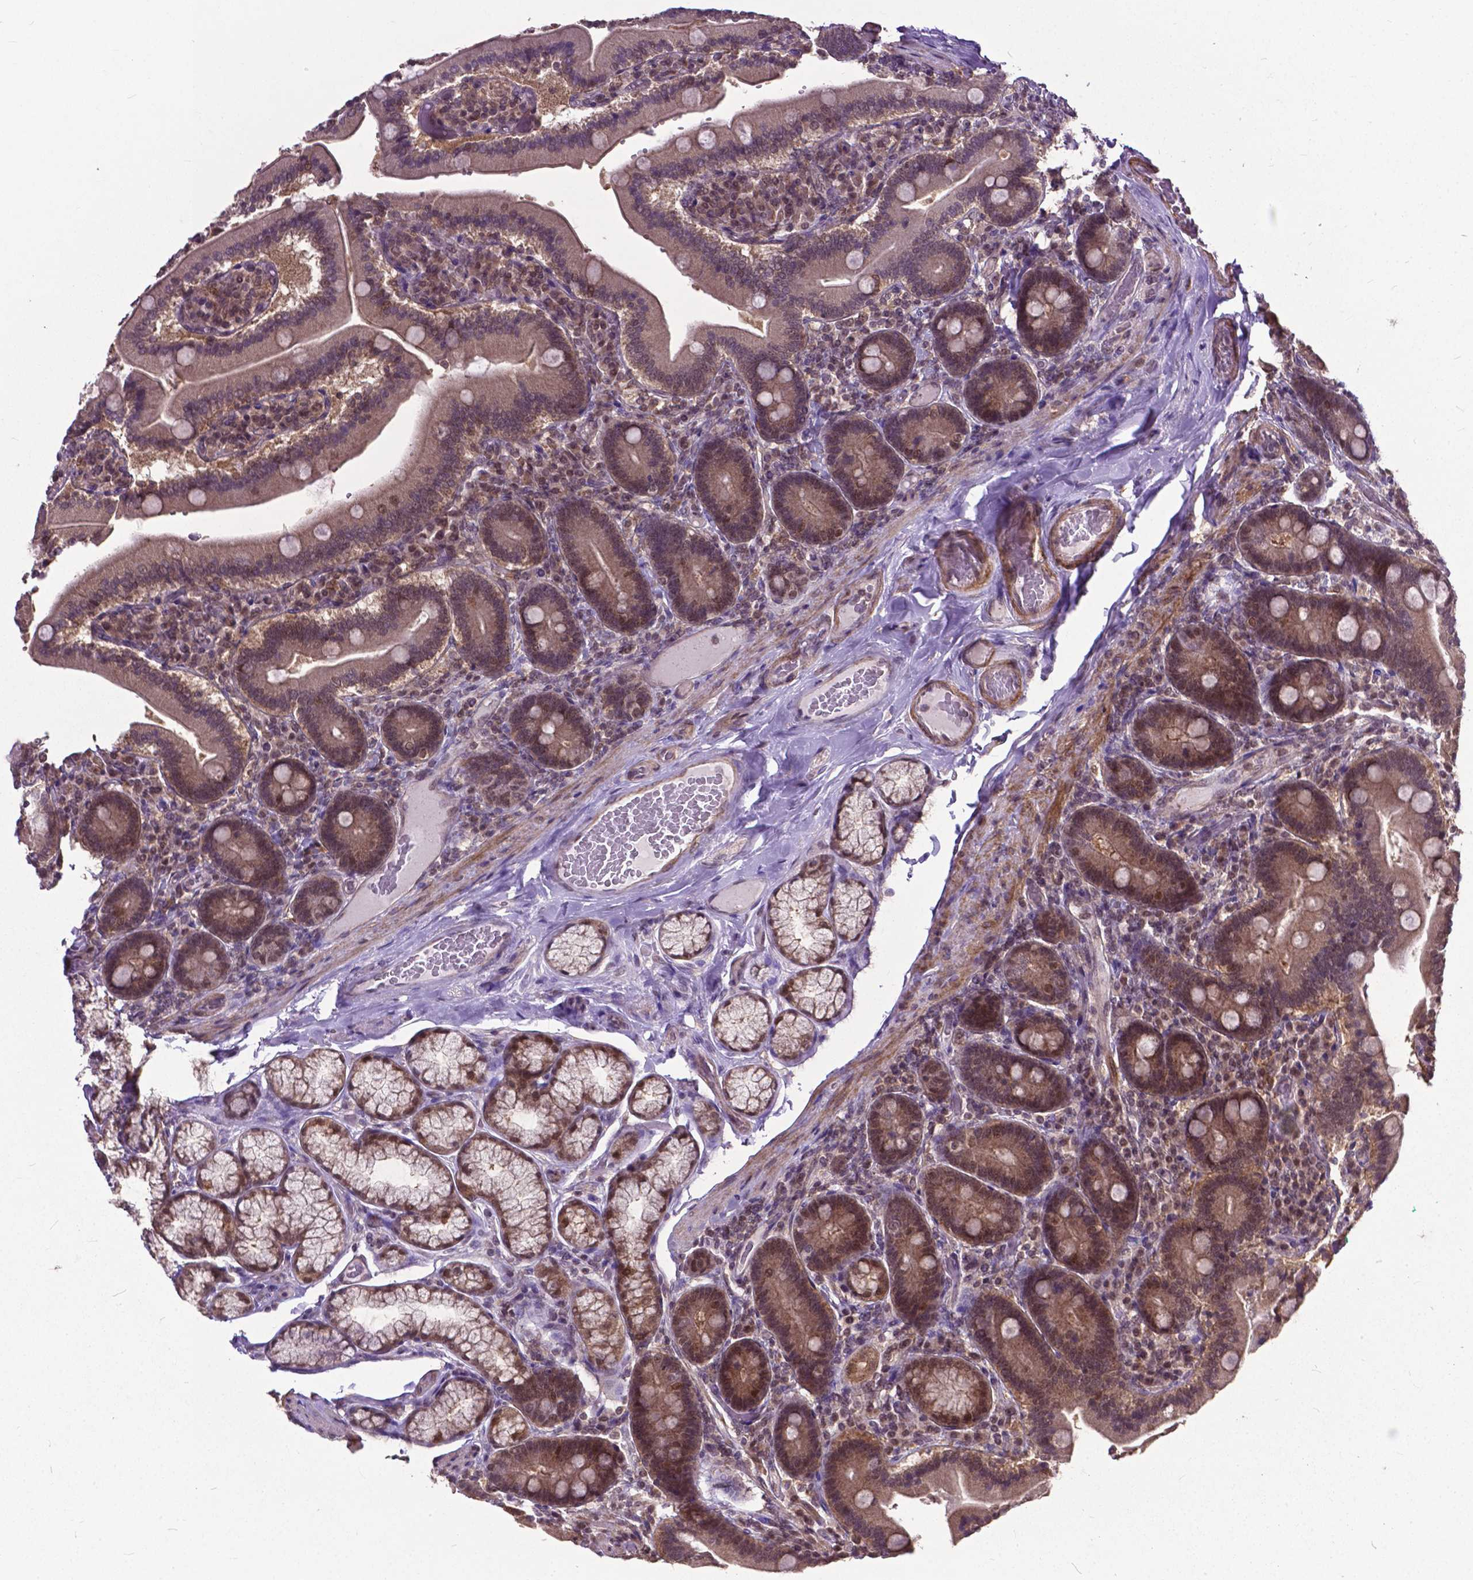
{"staining": {"intensity": "moderate", "quantity": "25%-75%", "location": "cytoplasmic/membranous,nuclear"}, "tissue": "duodenum", "cell_type": "Glandular cells", "image_type": "normal", "snomed": [{"axis": "morphology", "description": "Normal tissue, NOS"}, {"axis": "topography", "description": "Duodenum"}], "caption": "A histopathology image showing moderate cytoplasmic/membranous,nuclear expression in approximately 25%-75% of glandular cells in normal duodenum, as visualized by brown immunohistochemical staining.", "gene": "OTUB1", "patient": {"sex": "female", "age": 62}}